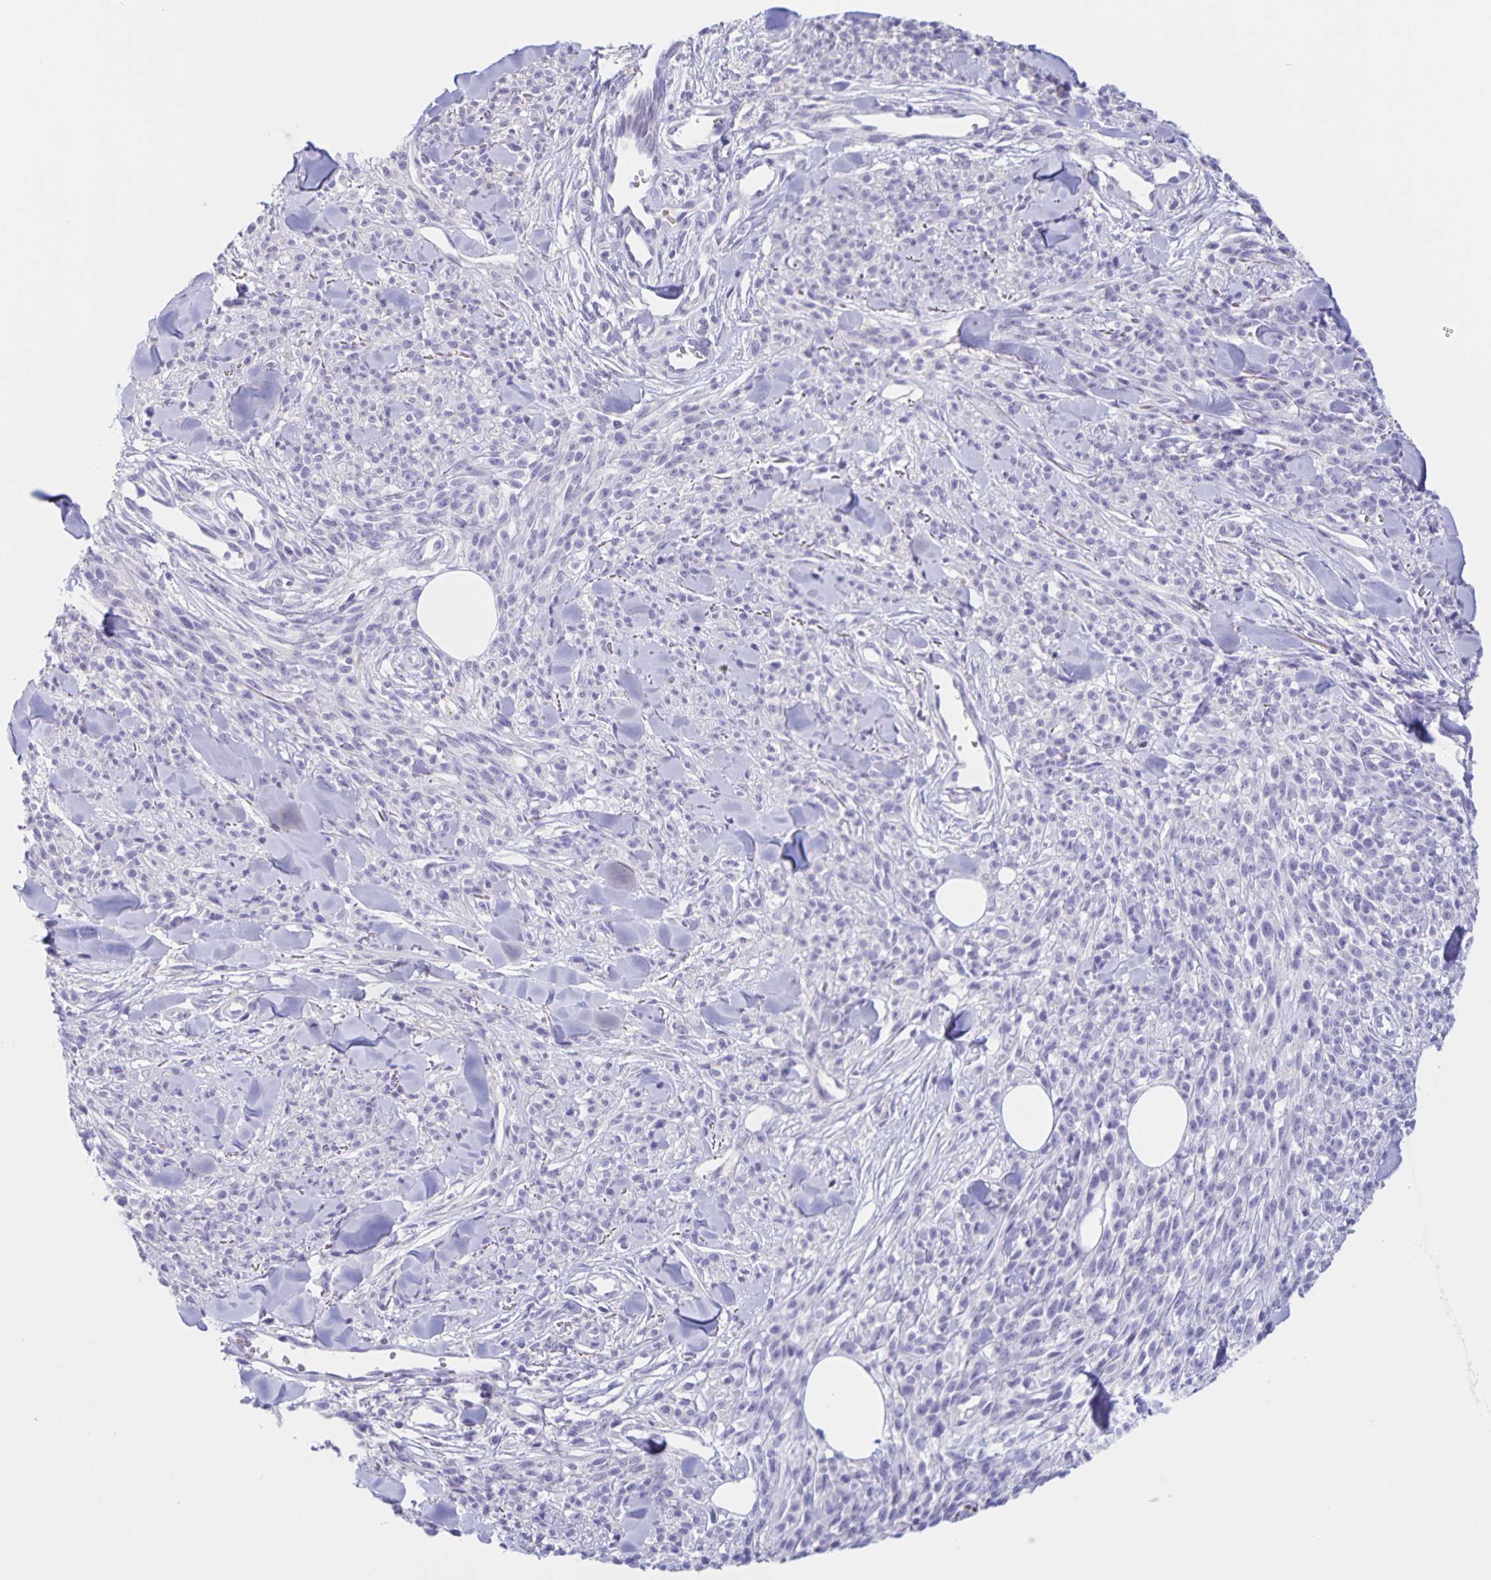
{"staining": {"intensity": "negative", "quantity": "none", "location": "none"}, "tissue": "melanoma", "cell_type": "Tumor cells", "image_type": "cancer", "snomed": [{"axis": "morphology", "description": "Malignant melanoma, NOS"}, {"axis": "topography", "description": "Skin"}, {"axis": "topography", "description": "Skin of trunk"}], "caption": "Melanoma stained for a protein using IHC exhibits no expression tumor cells.", "gene": "DMGDH", "patient": {"sex": "male", "age": 74}}